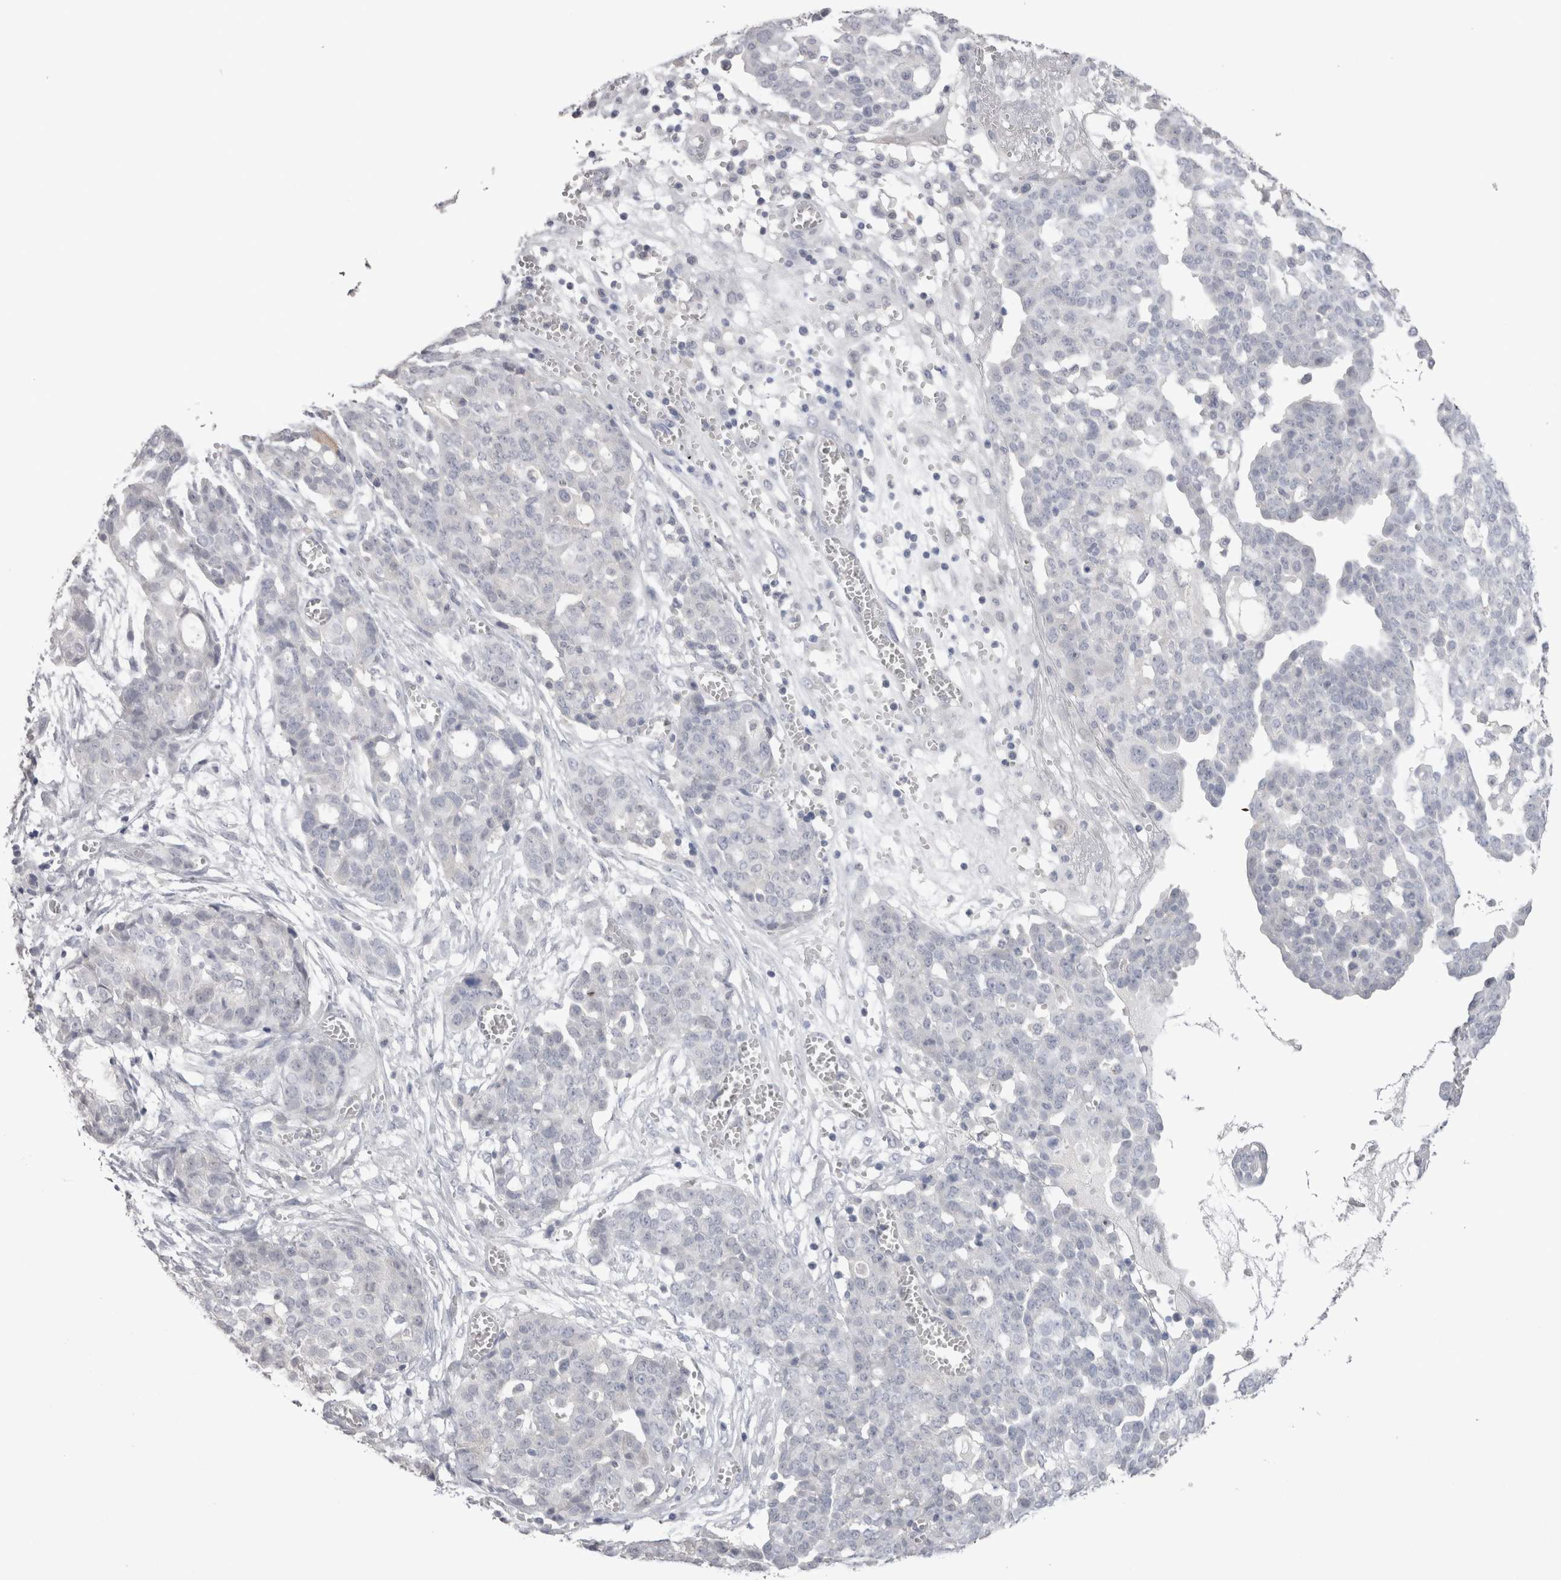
{"staining": {"intensity": "negative", "quantity": "none", "location": "none"}, "tissue": "ovarian cancer", "cell_type": "Tumor cells", "image_type": "cancer", "snomed": [{"axis": "morphology", "description": "Cystadenocarcinoma, serous, NOS"}, {"axis": "topography", "description": "Soft tissue"}, {"axis": "topography", "description": "Ovary"}], "caption": "High power microscopy micrograph of an IHC photomicrograph of ovarian cancer, revealing no significant staining in tumor cells.", "gene": "SUCNR1", "patient": {"sex": "female", "age": 57}}